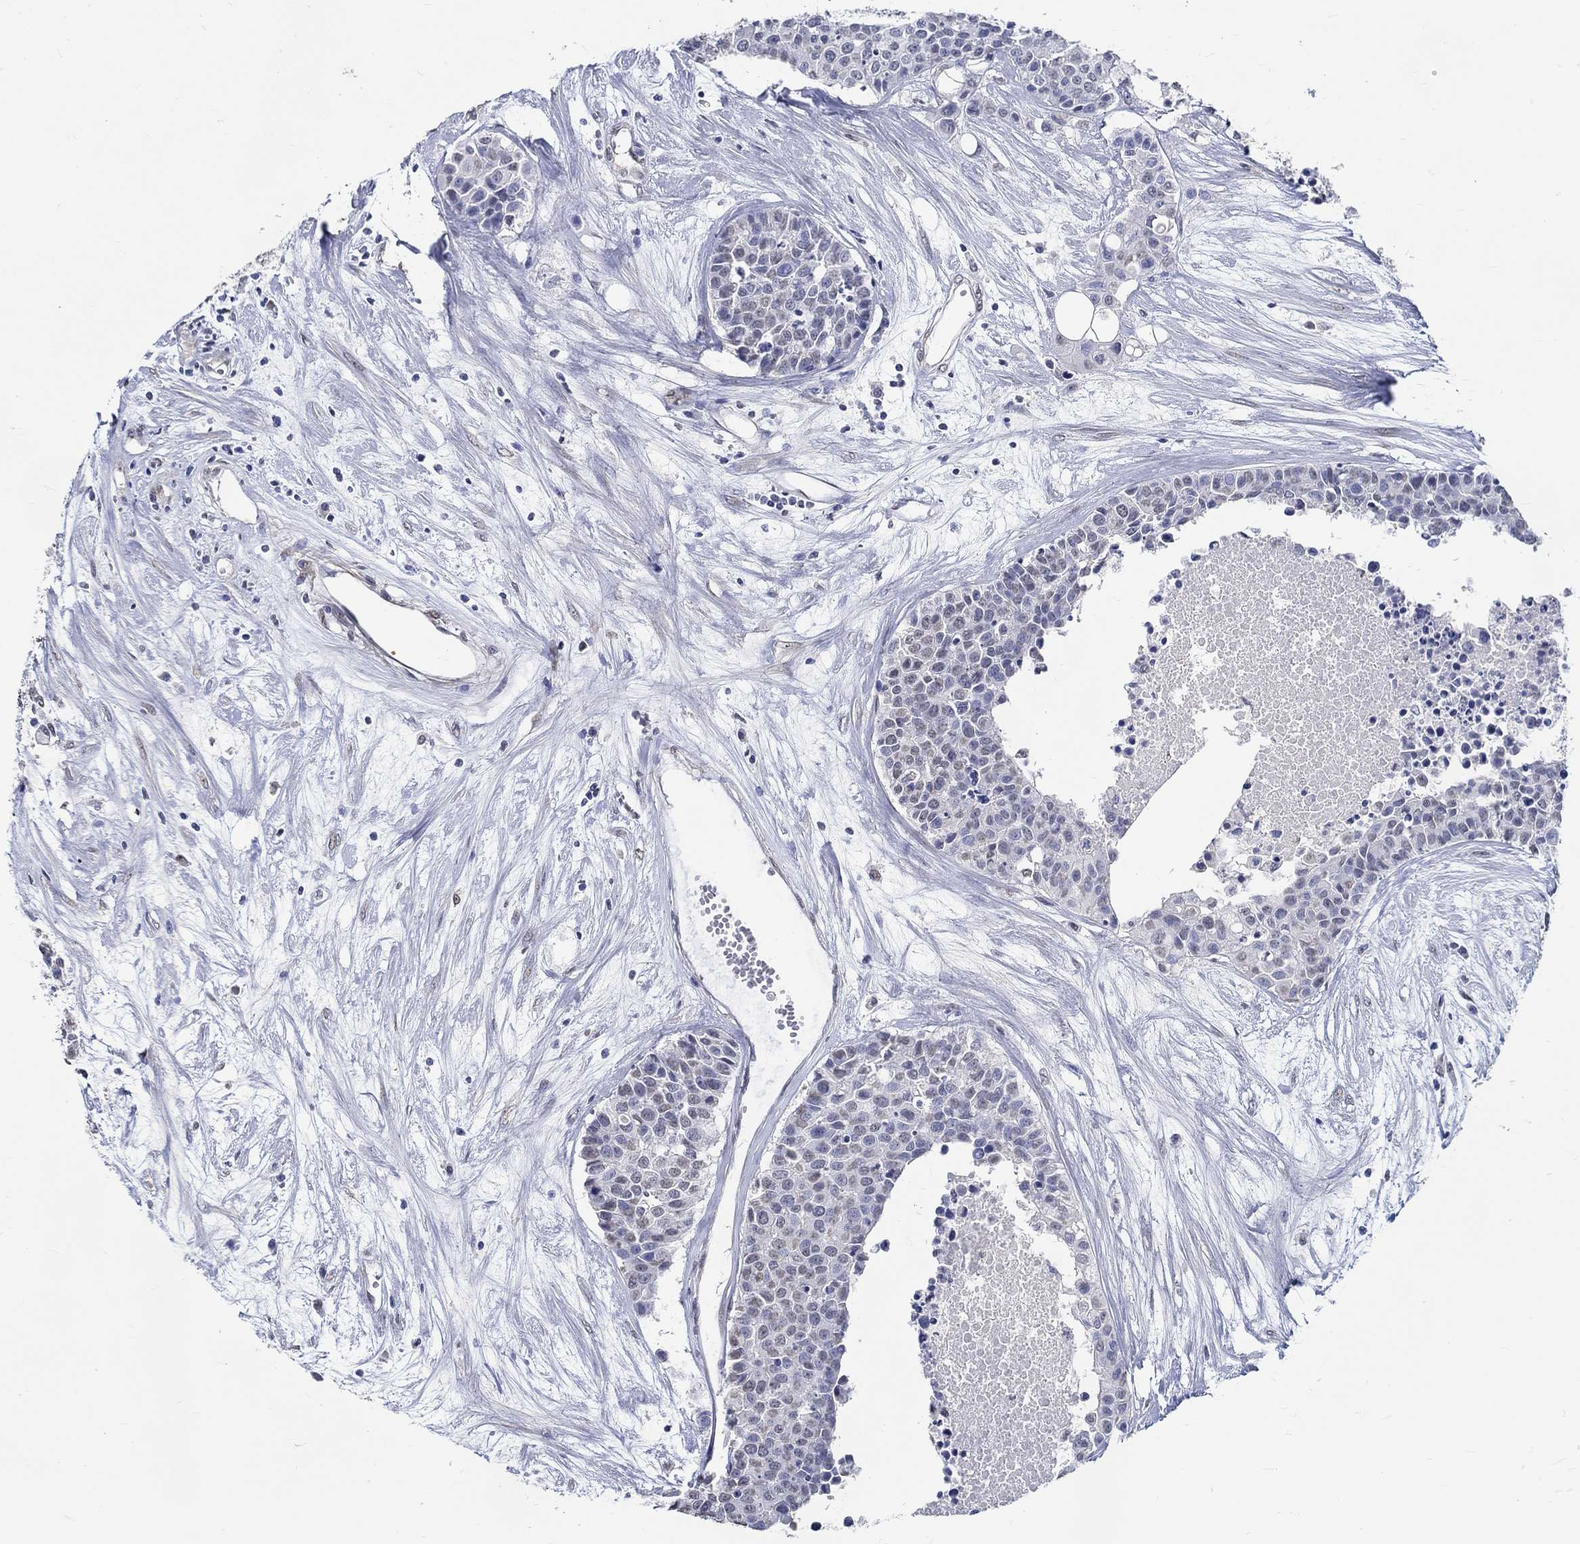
{"staining": {"intensity": "weak", "quantity": "<25%", "location": "nuclear"}, "tissue": "carcinoid", "cell_type": "Tumor cells", "image_type": "cancer", "snomed": [{"axis": "morphology", "description": "Carcinoid, malignant, NOS"}, {"axis": "topography", "description": "Colon"}], "caption": "Histopathology image shows no significant protein staining in tumor cells of carcinoid (malignant). The staining is performed using DAB brown chromogen with nuclei counter-stained in using hematoxylin.", "gene": "PDE1B", "patient": {"sex": "male", "age": 81}}